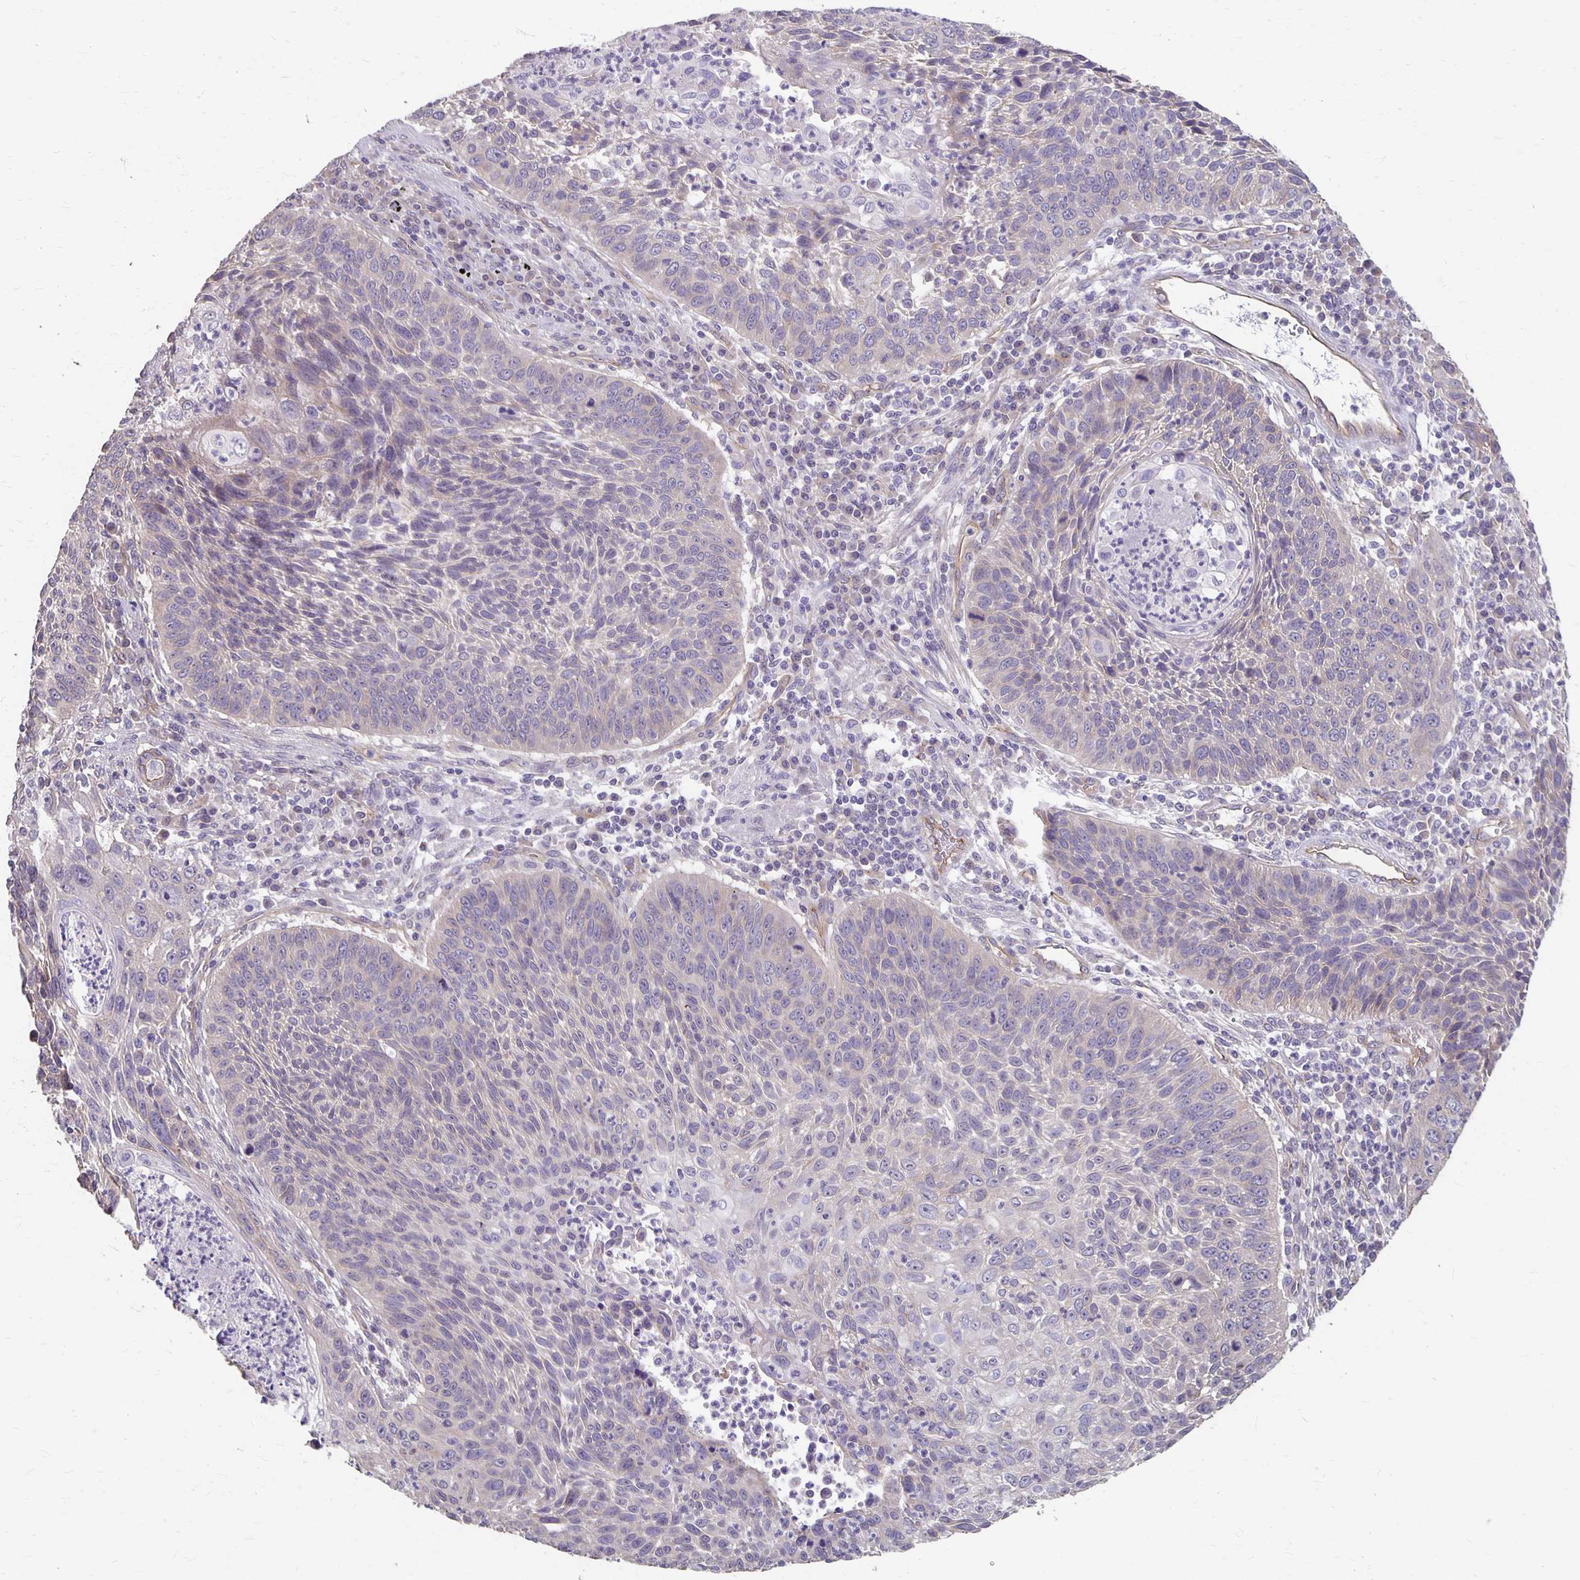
{"staining": {"intensity": "negative", "quantity": "none", "location": "none"}, "tissue": "lung cancer", "cell_type": "Tumor cells", "image_type": "cancer", "snomed": [{"axis": "morphology", "description": "Squamous cell carcinoma, NOS"}, {"axis": "morphology", "description": "Squamous cell carcinoma, metastatic, NOS"}, {"axis": "topography", "description": "Lung"}, {"axis": "topography", "description": "Pleura, NOS"}], "caption": "High power microscopy photomicrograph of an immunohistochemistry (IHC) micrograph of lung squamous cell carcinoma, revealing no significant positivity in tumor cells.", "gene": "PPP1R3E", "patient": {"sex": "male", "age": 72}}